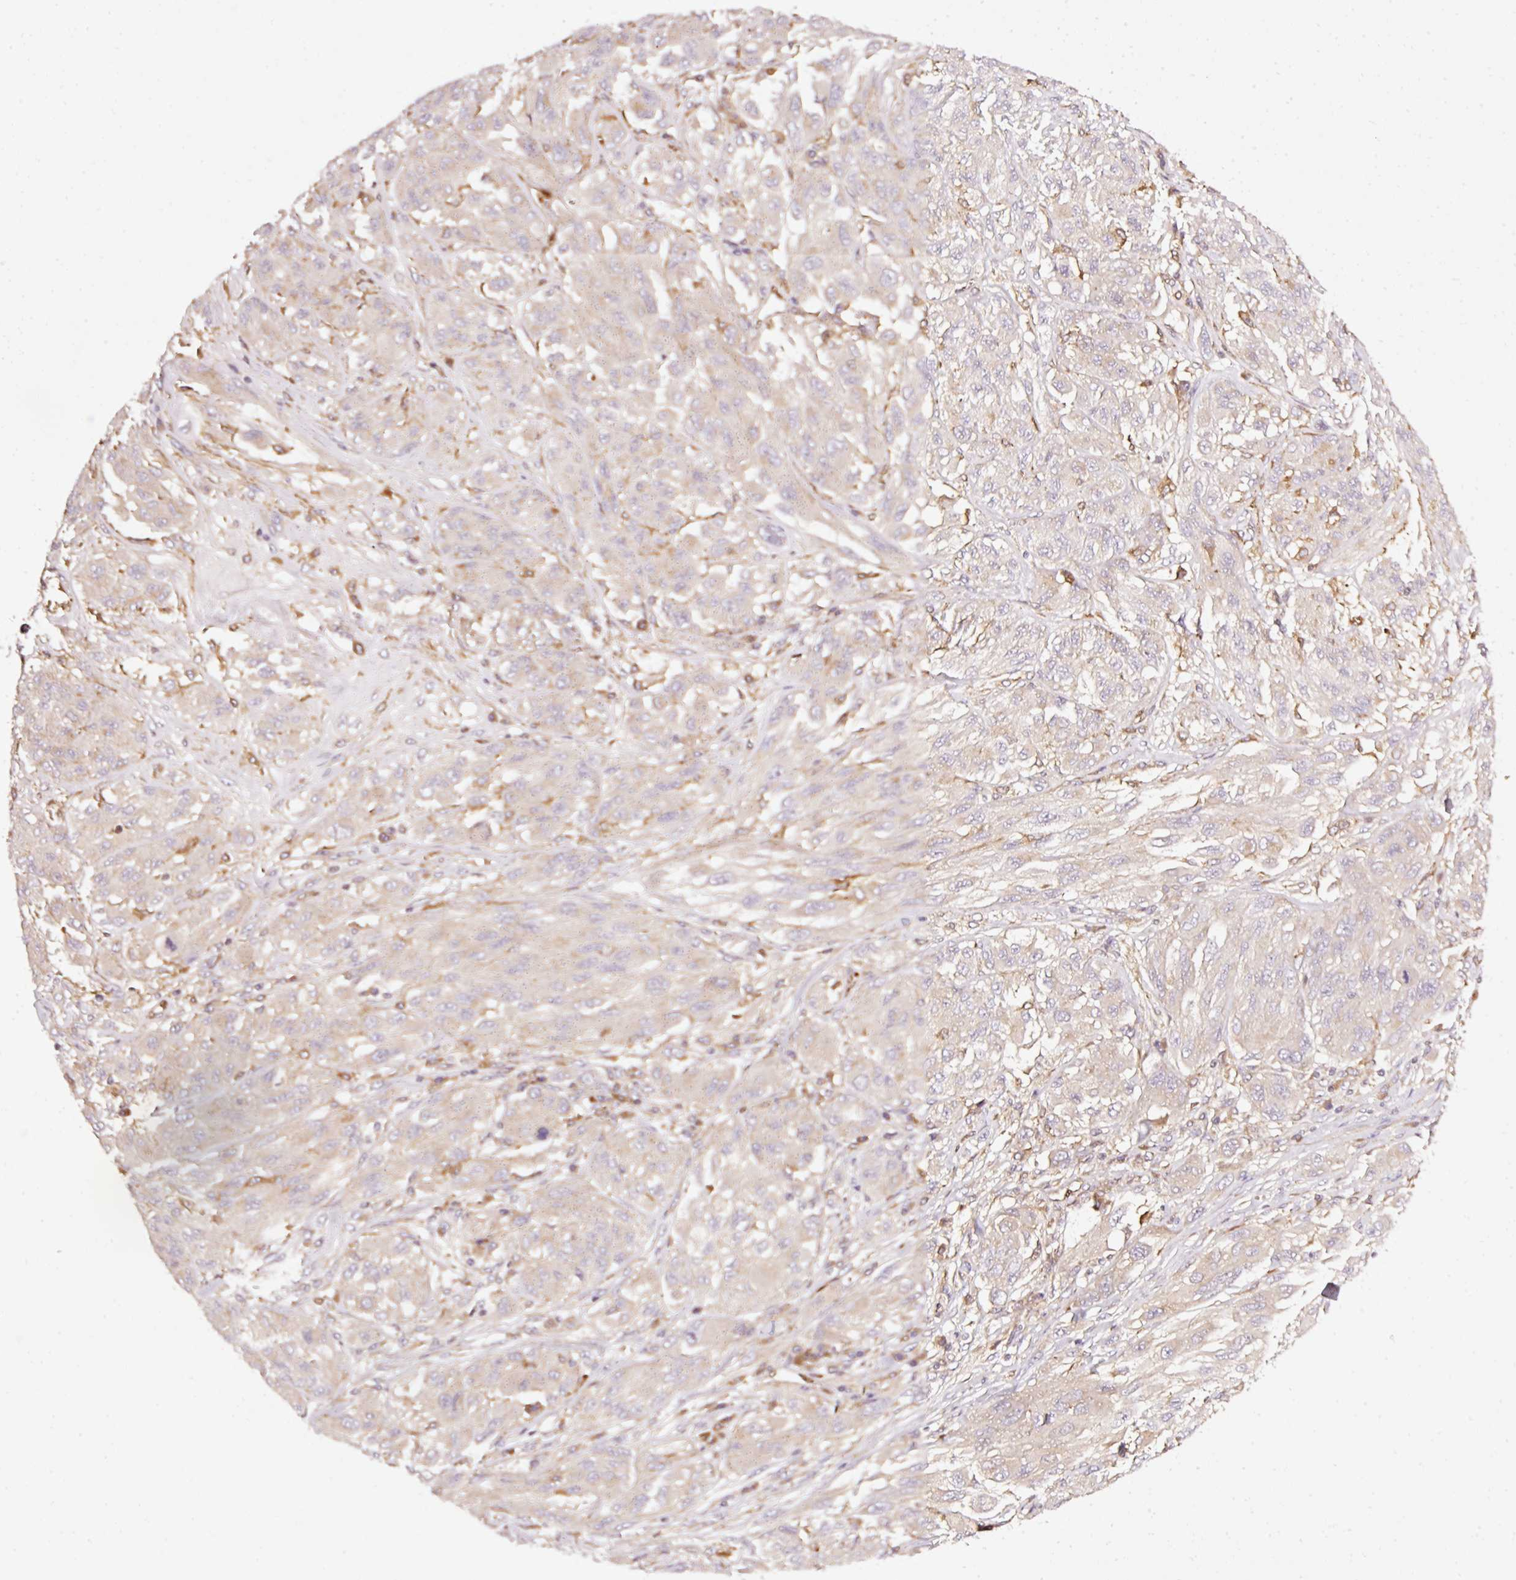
{"staining": {"intensity": "weak", "quantity": "<25%", "location": "cytoplasmic/membranous"}, "tissue": "melanoma", "cell_type": "Tumor cells", "image_type": "cancer", "snomed": [{"axis": "morphology", "description": "Malignant melanoma, NOS"}, {"axis": "topography", "description": "Skin"}], "caption": "Melanoma was stained to show a protein in brown. There is no significant staining in tumor cells. Nuclei are stained in blue.", "gene": "NAPA", "patient": {"sex": "female", "age": 91}}